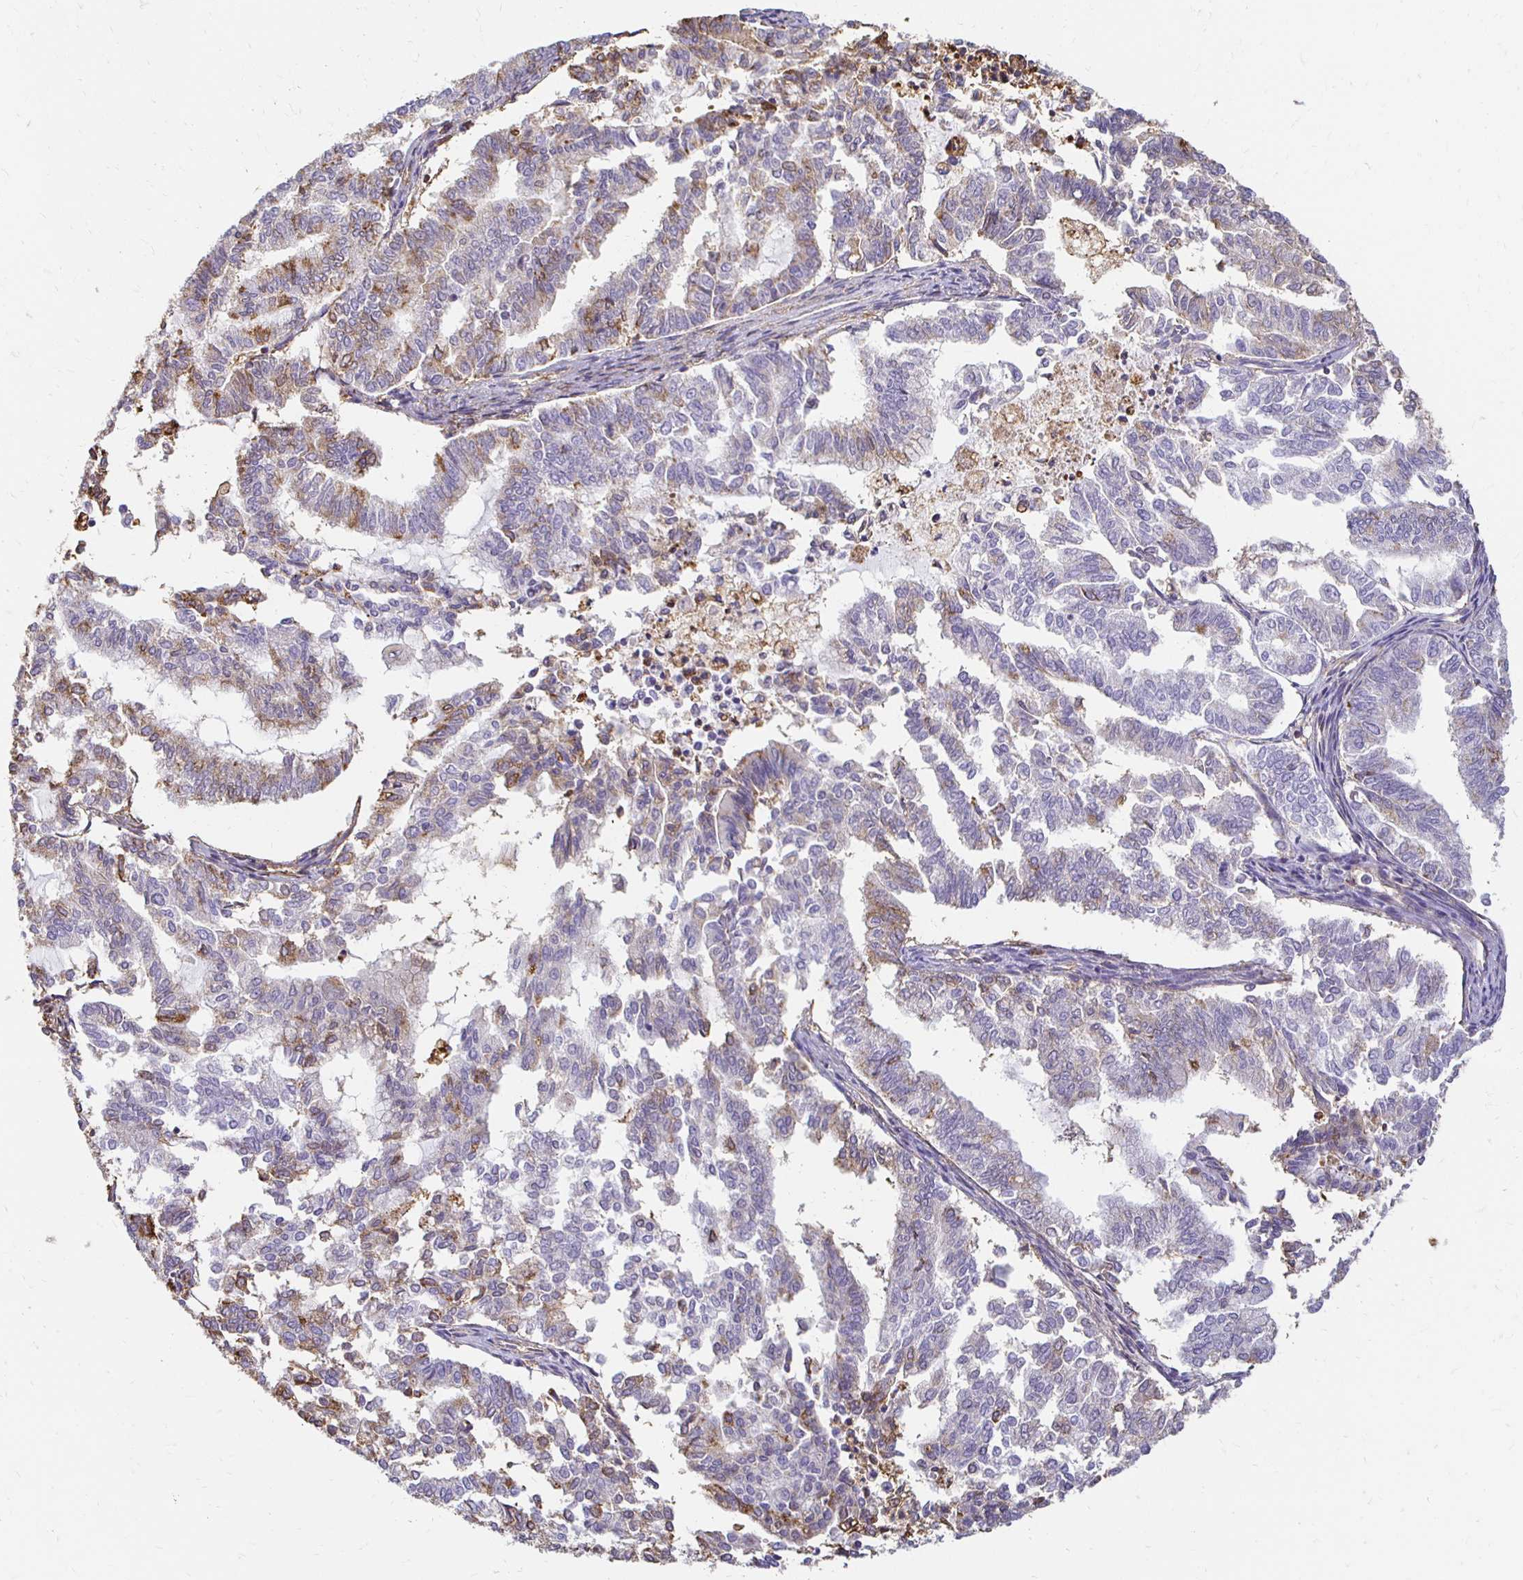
{"staining": {"intensity": "negative", "quantity": "none", "location": "none"}, "tissue": "endometrial cancer", "cell_type": "Tumor cells", "image_type": "cancer", "snomed": [{"axis": "morphology", "description": "Adenocarcinoma, NOS"}, {"axis": "topography", "description": "Endometrium"}], "caption": "Micrograph shows no protein positivity in tumor cells of endometrial cancer (adenocarcinoma) tissue.", "gene": "TAS1R3", "patient": {"sex": "female", "age": 79}}